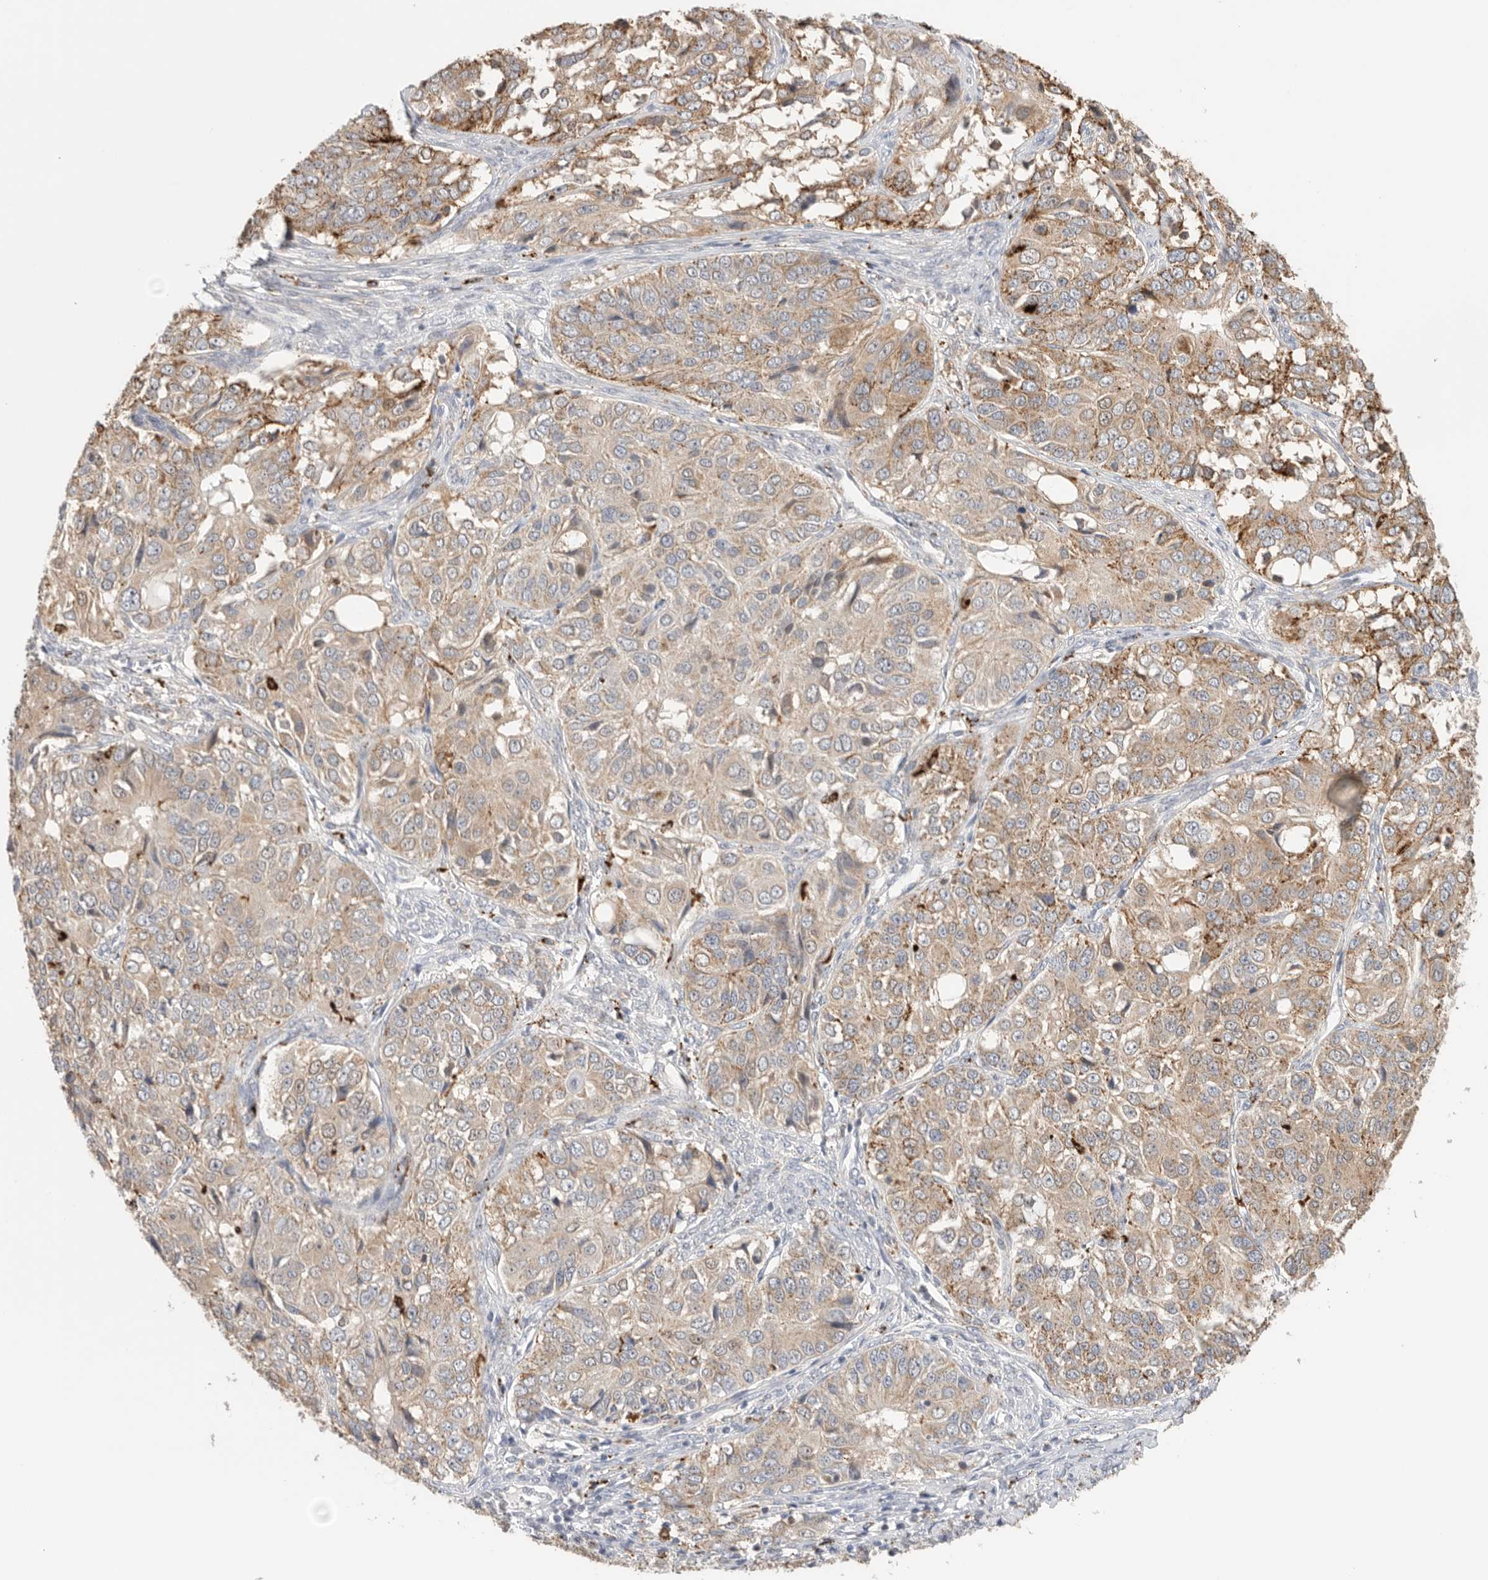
{"staining": {"intensity": "moderate", "quantity": ">75%", "location": "cytoplasmic/membranous"}, "tissue": "ovarian cancer", "cell_type": "Tumor cells", "image_type": "cancer", "snomed": [{"axis": "morphology", "description": "Carcinoma, endometroid"}, {"axis": "topography", "description": "Ovary"}], "caption": "Immunohistochemistry (IHC) of human endometroid carcinoma (ovarian) shows medium levels of moderate cytoplasmic/membranous staining in approximately >75% of tumor cells.", "gene": "GGH", "patient": {"sex": "female", "age": 51}}